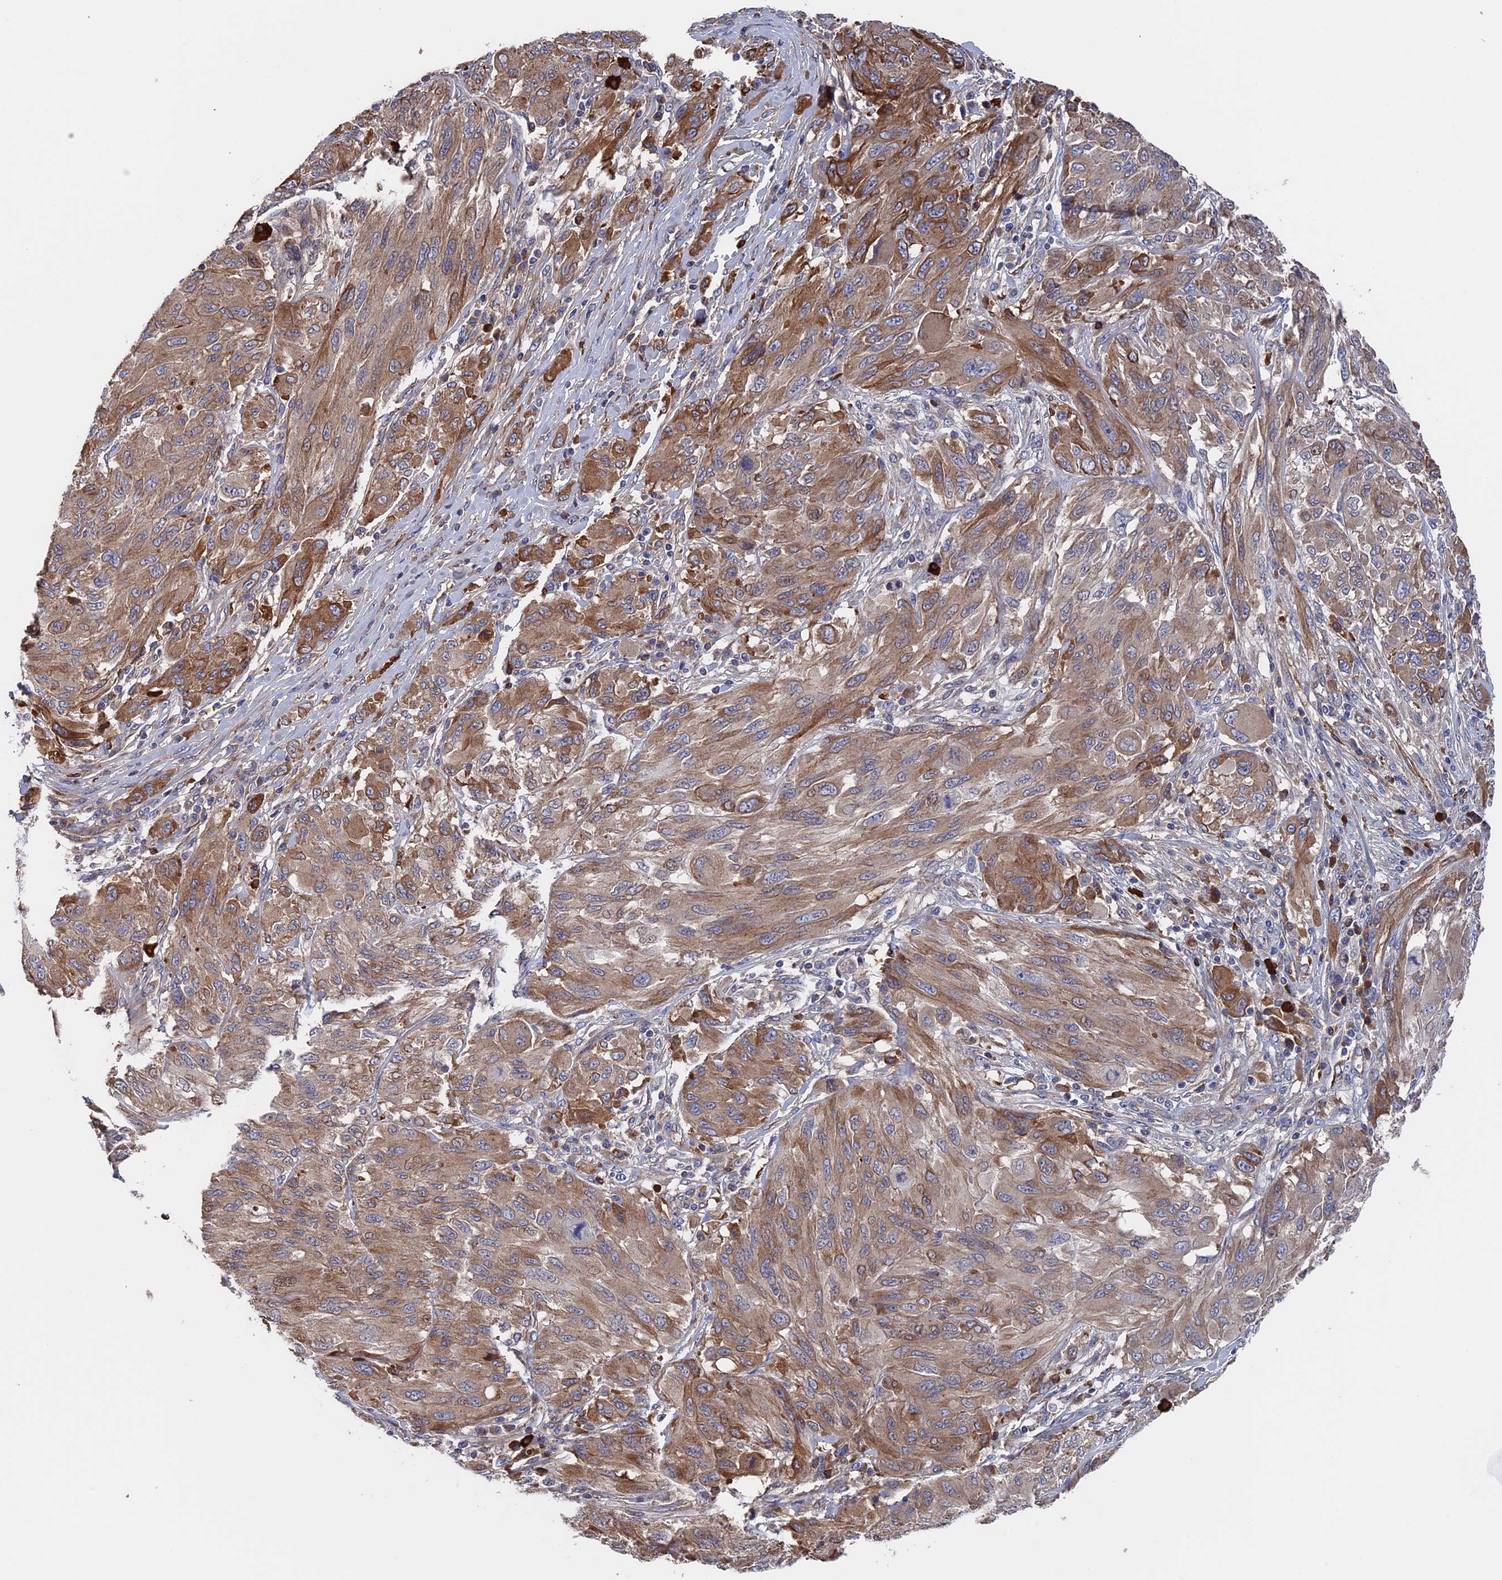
{"staining": {"intensity": "moderate", "quantity": ">75%", "location": "cytoplasmic/membranous"}, "tissue": "melanoma", "cell_type": "Tumor cells", "image_type": "cancer", "snomed": [{"axis": "morphology", "description": "Malignant melanoma, NOS"}, {"axis": "topography", "description": "Skin"}], "caption": "An image of human melanoma stained for a protein demonstrates moderate cytoplasmic/membranous brown staining in tumor cells. (DAB (3,3'-diaminobenzidine) IHC, brown staining for protein, blue staining for nuclei).", "gene": "RPUSD1", "patient": {"sex": "female", "age": 91}}